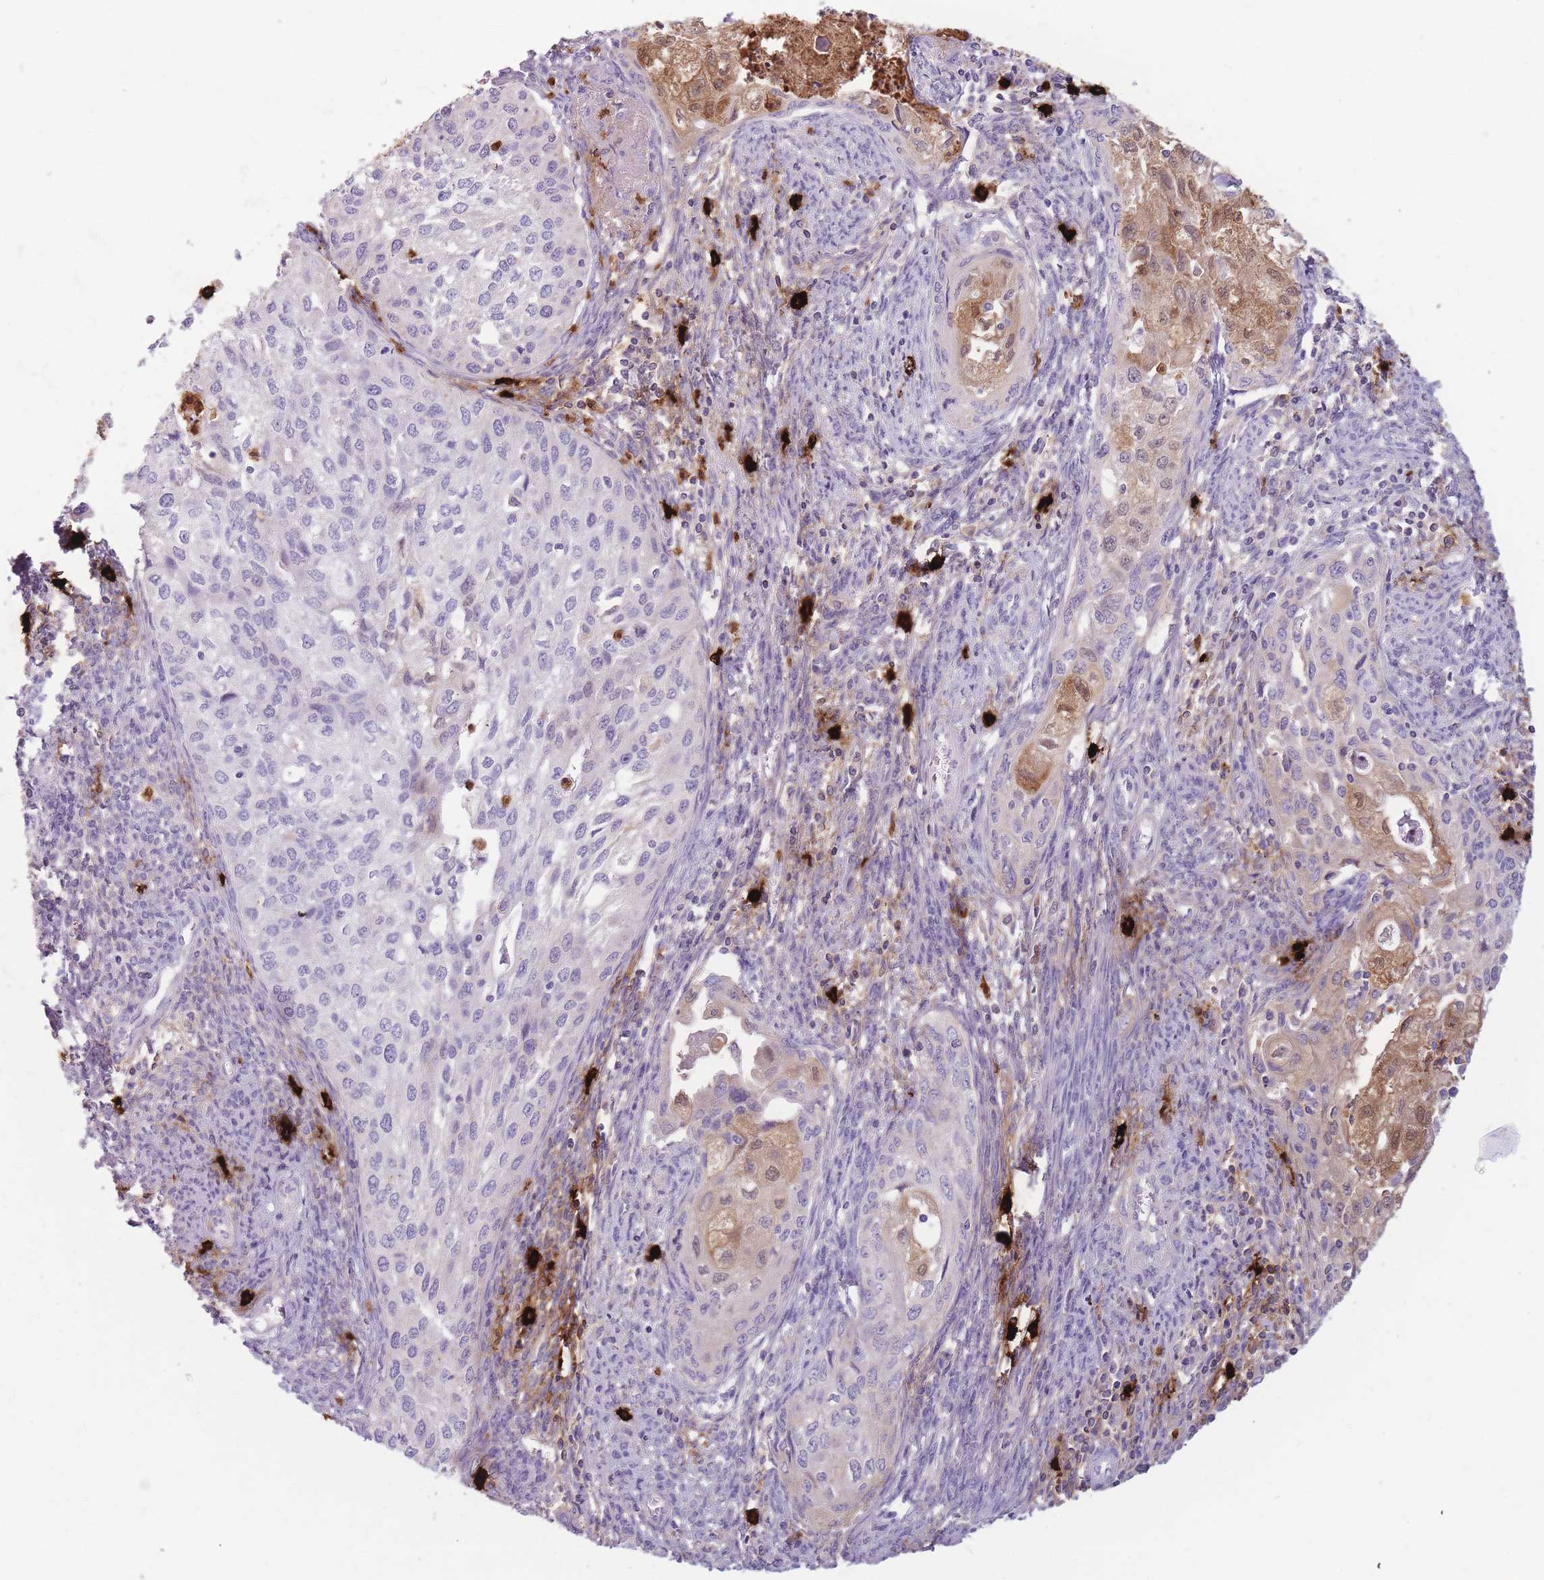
{"staining": {"intensity": "negative", "quantity": "none", "location": "none"}, "tissue": "cervical cancer", "cell_type": "Tumor cells", "image_type": "cancer", "snomed": [{"axis": "morphology", "description": "Squamous cell carcinoma, NOS"}, {"axis": "topography", "description": "Cervix"}], "caption": "A high-resolution histopathology image shows IHC staining of cervical squamous cell carcinoma, which shows no significant staining in tumor cells.", "gene": "TPSAB1", "patient": {"sex": "female", "age": 67}}